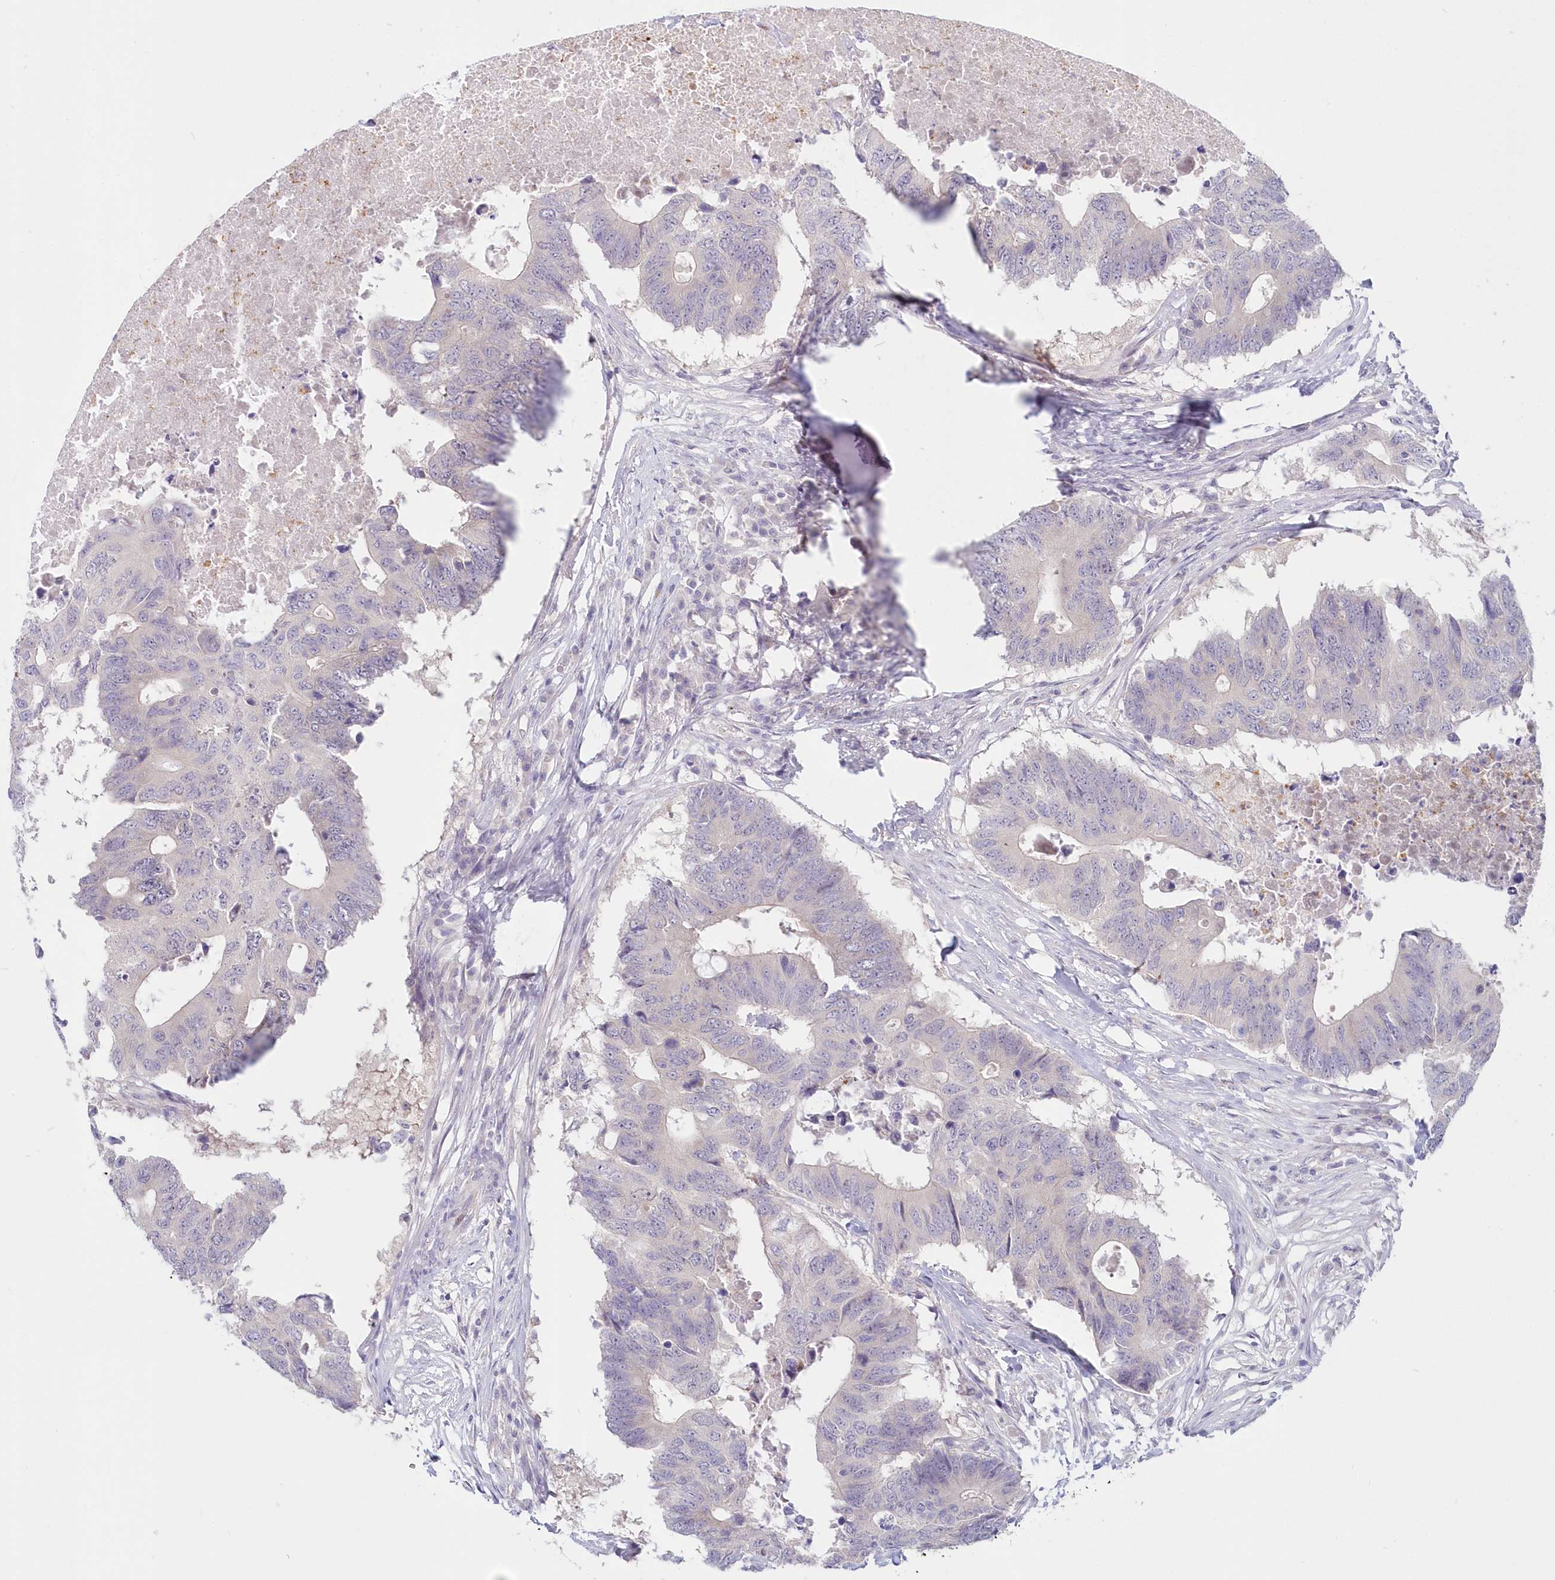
{"staining": {"intensity": "negative", "quantity": "none", "location": "none"}, "tissue": "colorectal cancer", "cell_type": "Tumor cells", "image_type": "cancer", "snomed": [{"axis": "morphology", "description": "Adenocarcinoma, NOS"}, {"axis": "topography", "description": "Colon"}], "caption": "This is an immunohistochemistry (IHC) photomicrograph of human colorectal cancer (adenocarcinoma). There is no expression in tumor cells.", "gene": "KATNA1", "patient": {"sex": "male", "age": 71}}